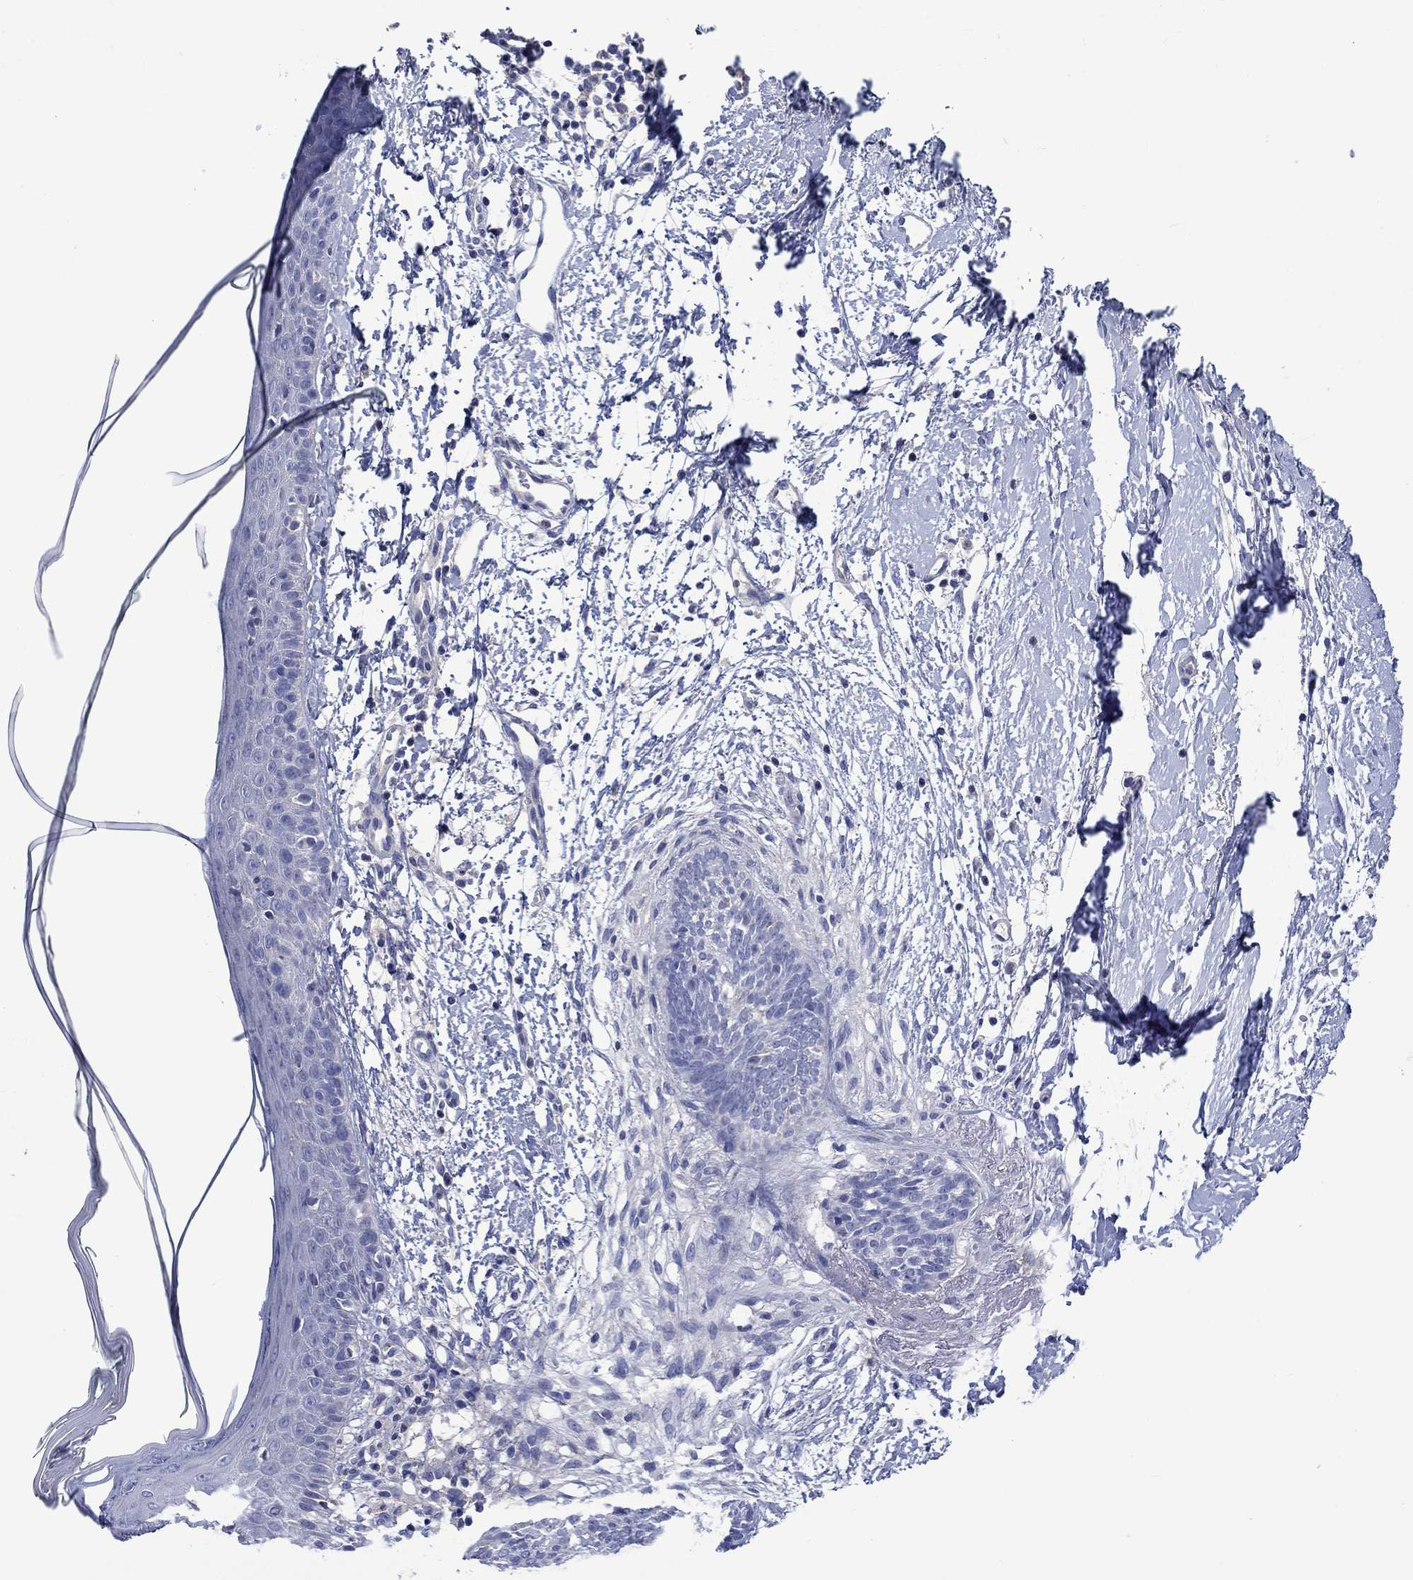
{"staining": {"intensity": "negative", "quantity": "none", "location": "none"}, "tissue": "skin cancer", "cell_type": "Tumor cells", "image_type": "cancer", "snomed": [{"axis": "morphology", "description": "Normal tissue, NOS"}, {"axis": "morphology", "description": "Basal cell carcinoma"}, {"axis": "topography", "description": "Skin"}], "caption": "This is an IHC histopathology image of human basal cell carcinoma (skin). There is no positivity in tumor cells.", "gene": "TOMM20L", "patient": {"sex": "male", "age": 84}}